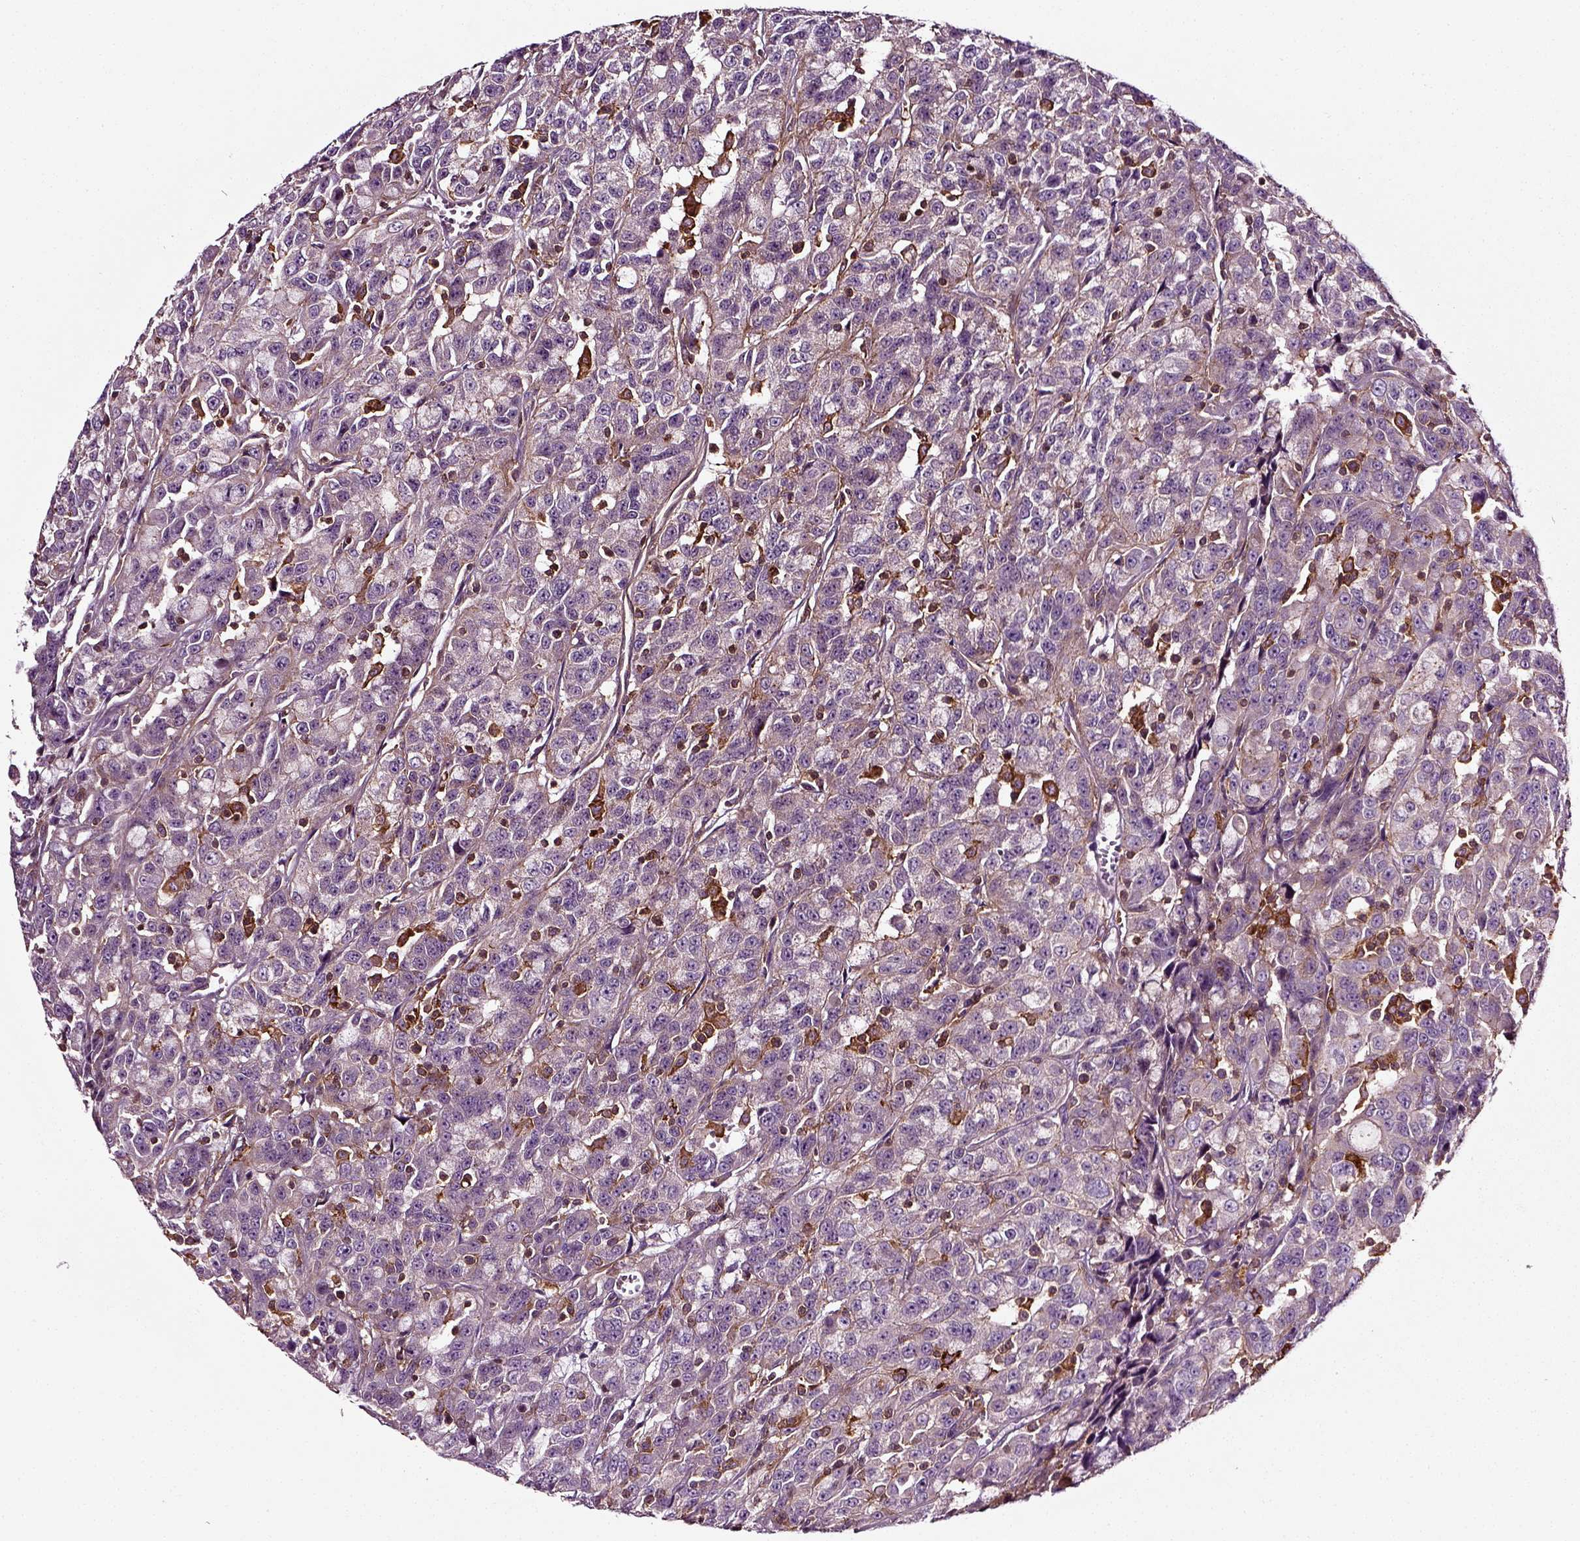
{"staining": {"intensity": "negative", "quantity": "none", "location": "none"}, "tissue": "urothelial cancer", "cell_type": "Tumor cells", "image_type": "cancer", "snomed": [{"axis": "morphology", "description": "Urothelial carcinoma, NOS"}, {"axis": "morphology", "description": "Urothelial carcinoma, High grade"}, {"axis": "topography", "description": "Urinary bladder"}], "caption": "DAB immunohistochemical staining of human urothelial cancer exhibits no significant expression in tumor cells.", "gene": "RHOF", "patient": {"sex": "female", "age": 73}}